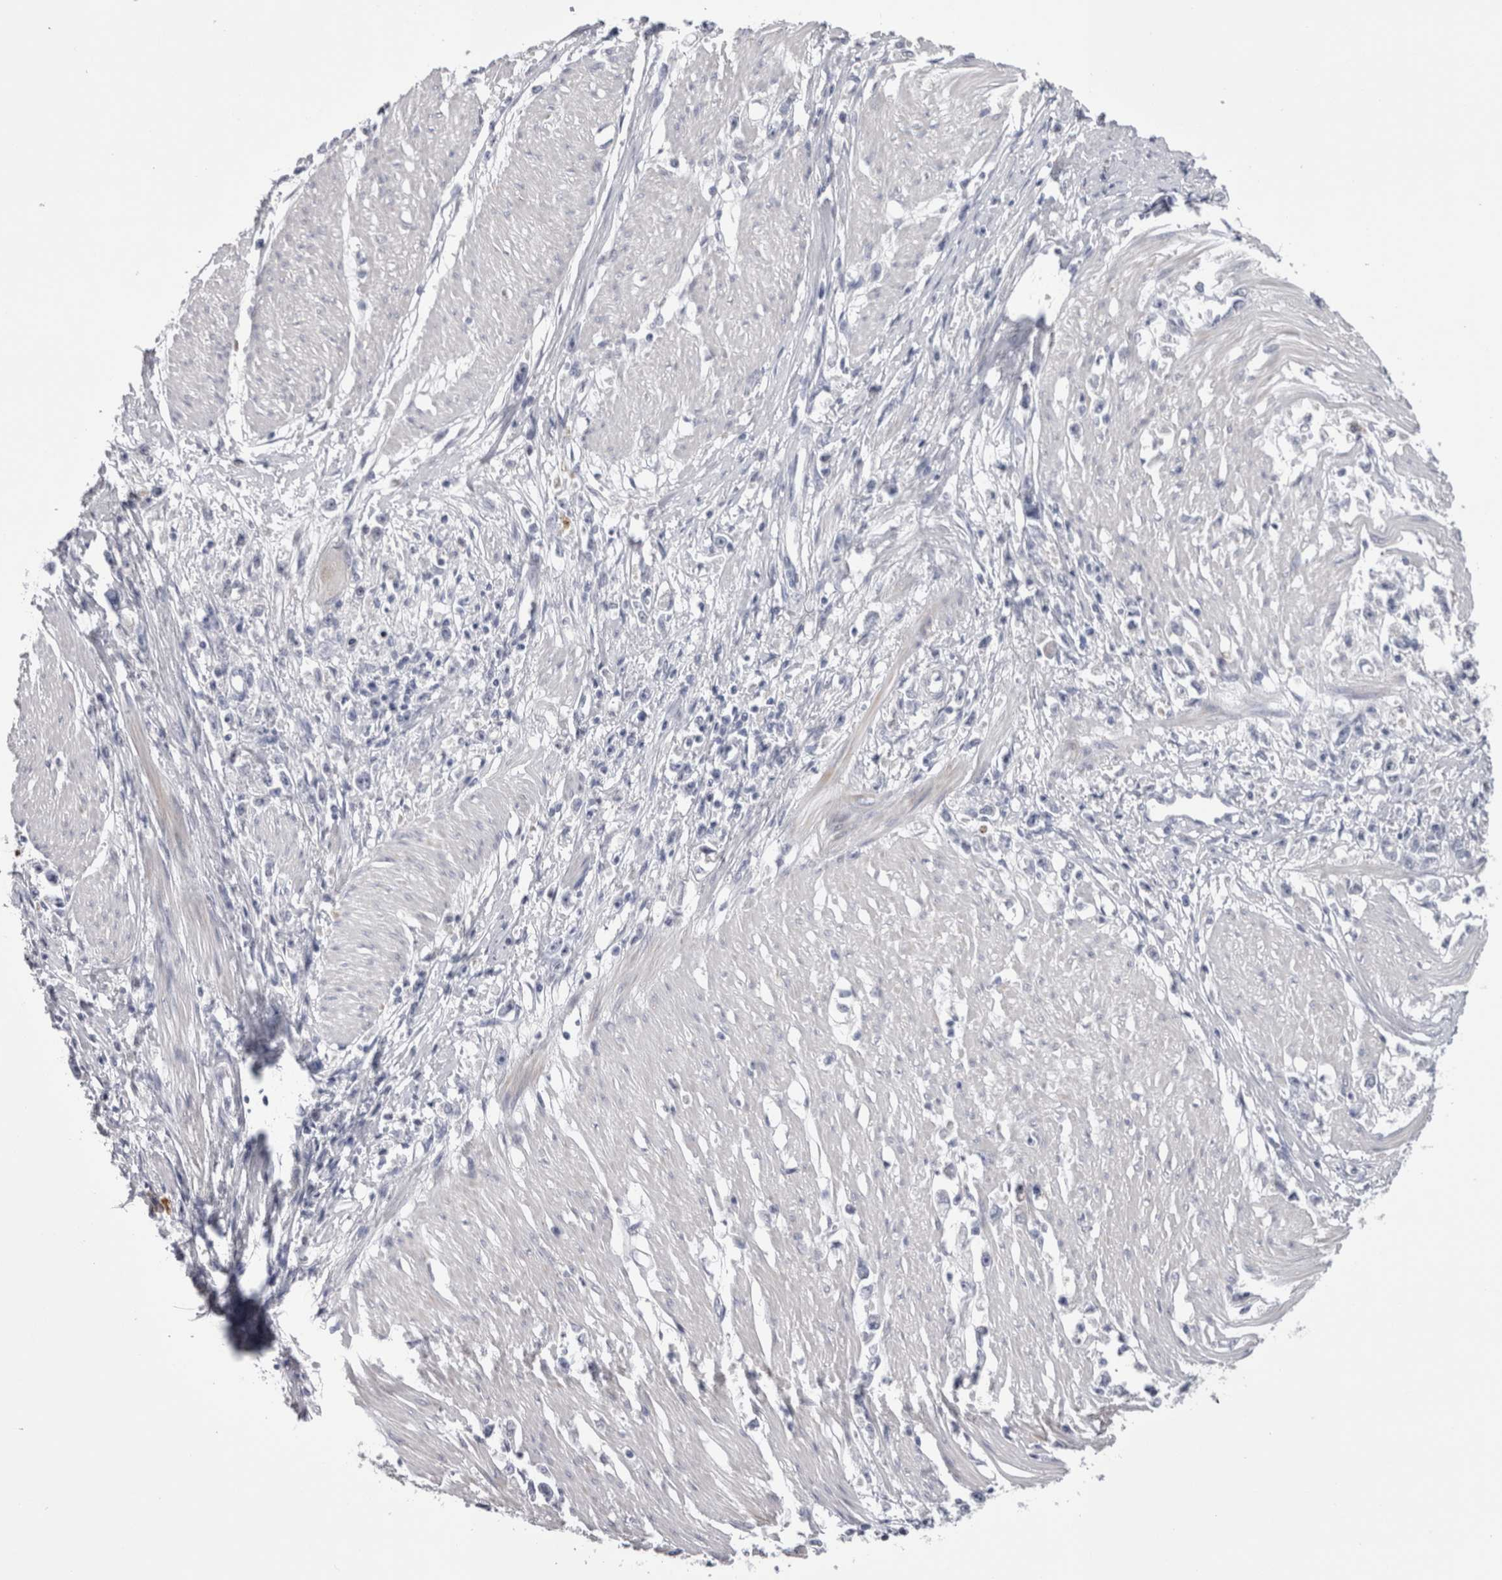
{"staining": {"intensity": "negative", "quantity": "none", "location": "none"}, "tissue": "stomach cancer", "cell_type": "Tumor cells", "image_type": "cancer", "snomed": [{"axis": "morphology", "description": "Adenocarcinoma, NOS"}, {"axis": "topography", "description": "Stomach"}], "caption": "The immunohistochemistry (IHC) micrograph has no significant positivity in tumor cells of stomach cancer tissue. (DAB (3,3'-diaminobenzidine) IHC, high magnification).", "gene": "PWP2", "patient": {"sex": "female", "age": 59}}